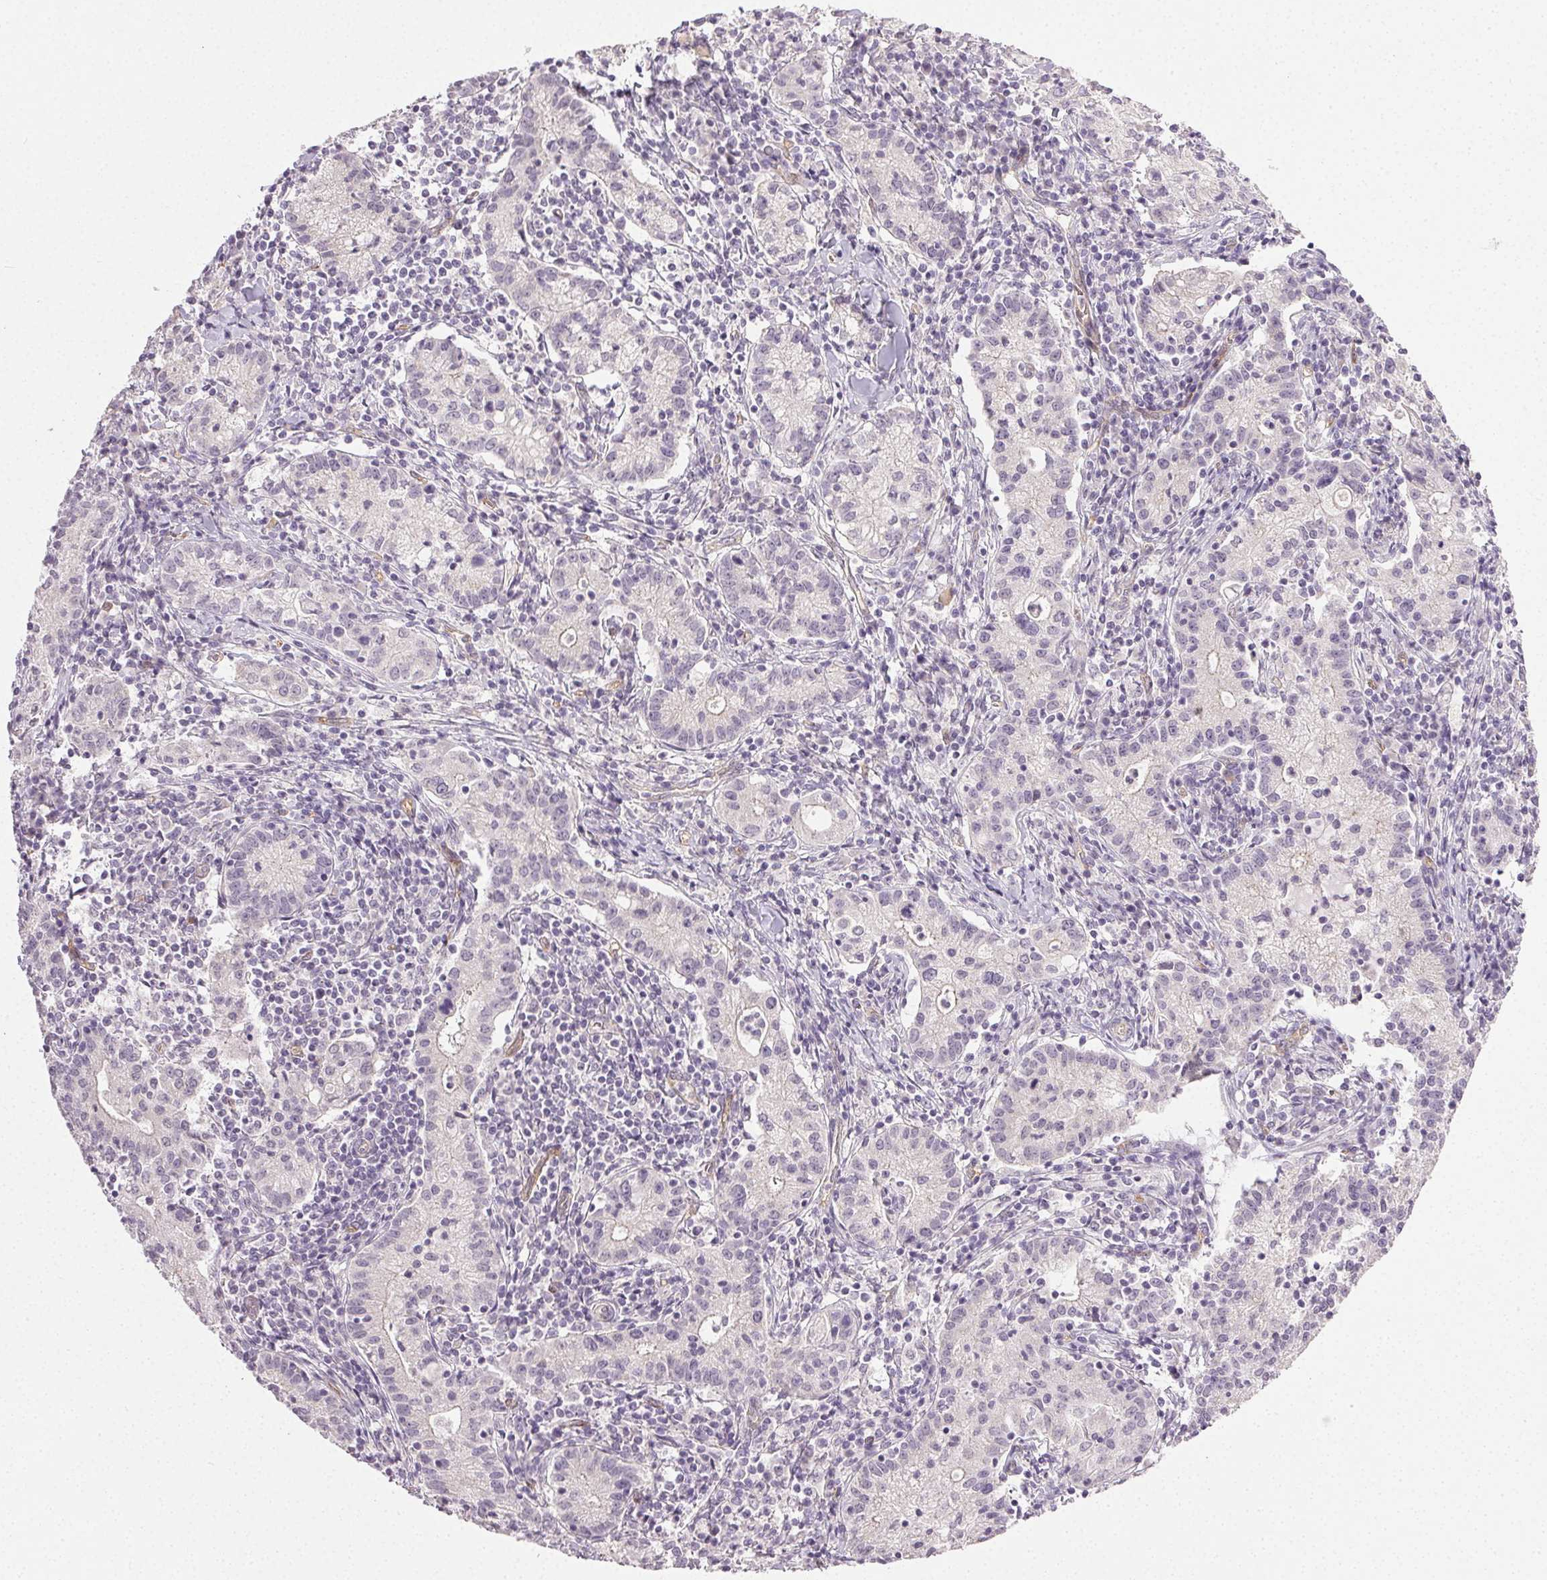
{"staining": {"intensity": "negative", "quantity": "none", "location": "none"}, "tissue": "cervical cancer", "cell_type": "Tumor cells", "image_type": "cancer", "snomed": [{"axis": "morphology", "description": "Normal tissue, NOS"}, {"axis": "morphology", "description": "Adenocarcinoma, NOS"}, {"axis": "topography", "description": "Cervix"}], "caption": "Tumor cells are negative for protein expression in human cervical cancer.", "gene": "PLCB1", "patient": {"sex": "female", "age": 44}}